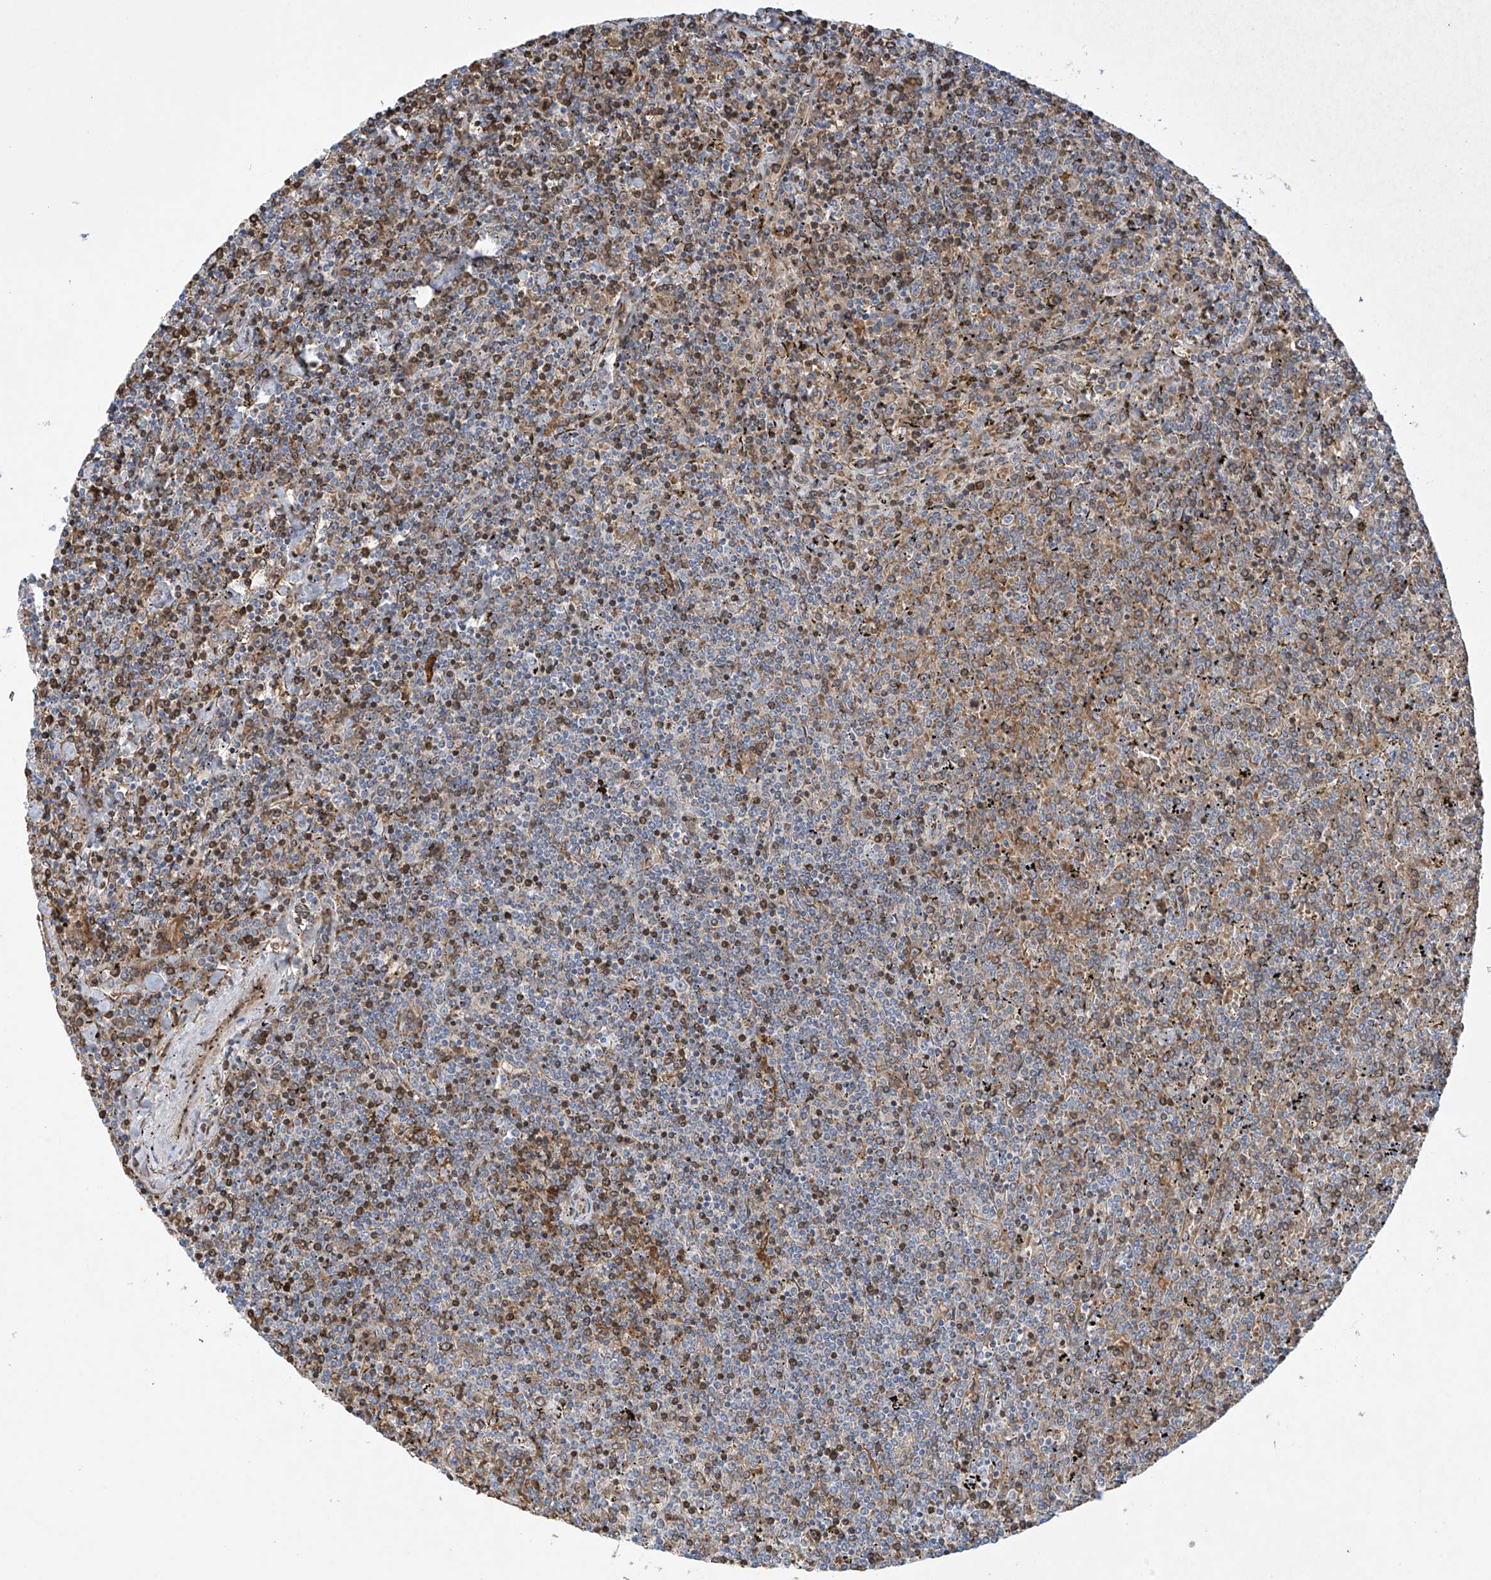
{"staining": {"intensity": "negative", "quantity": "none", "location": "none"}, "tissue": "lymphoma", "cell_type": "Tumor cells", "image_type": "cancer", "snomed": [{"axis": "morphology", "description": "Malignant lymphoma, non-Hodgkin's type, Low grade"}, {"axis": "topography", "description": "Spleen"}], "caption": "IHC of lymphoma shows no expression in tumor cells.", "gene": "METTL18", "patient": {"sex": "female", "age": 19}}